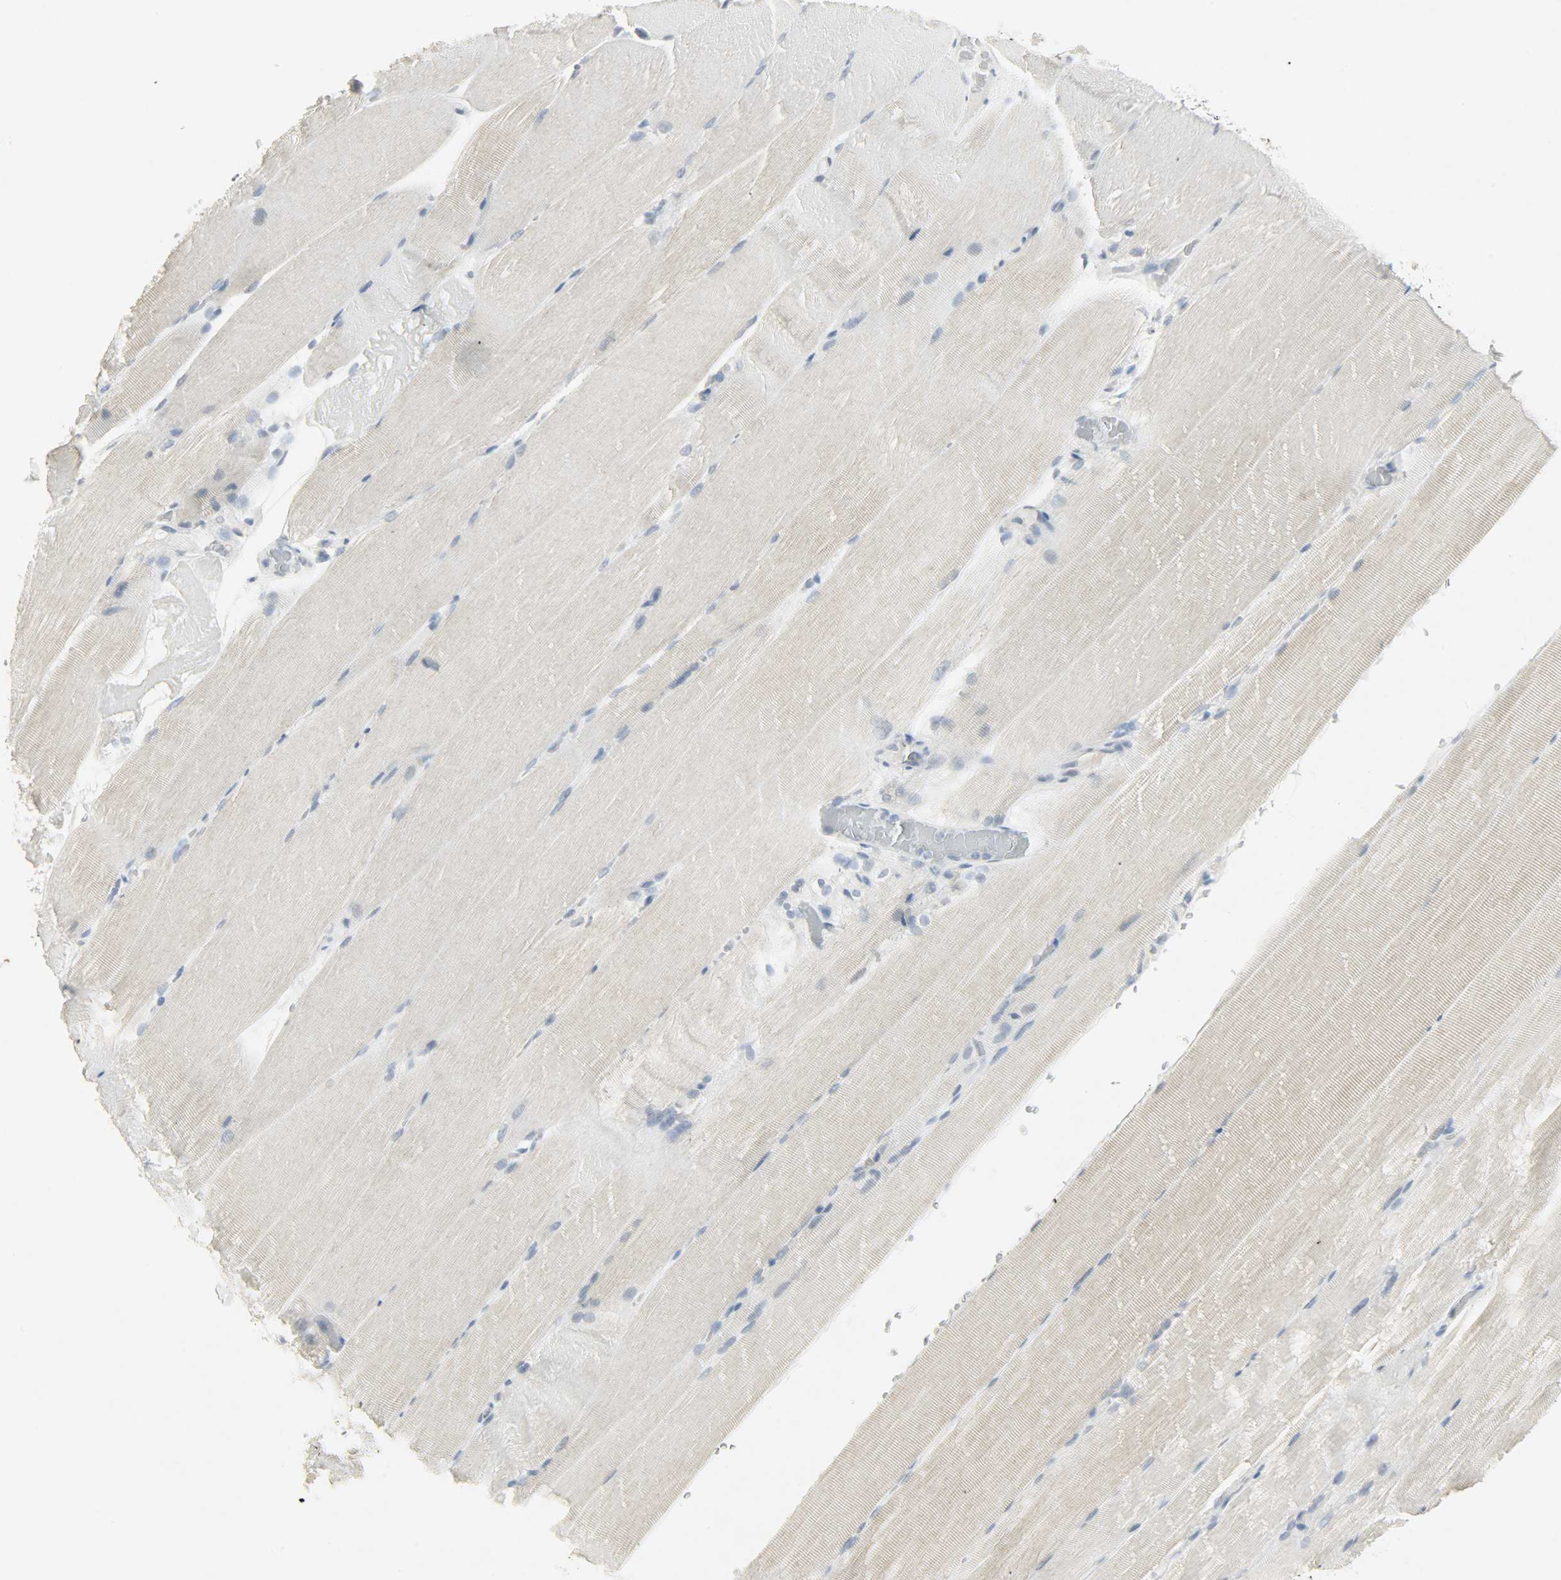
{"staining": {"intensity": "weak", "quantity": "25%-75%", "location": "cytoplasmic/membranous"}, "tissue": "skeletal muscle", "cell_type": "Myocytes", "image_type": "normal", "snomed": [{"axis": "morphology", "description": "Normal tissue, NOS"}, {"axis": "topography", "description": "Skeletal muscle"}, {"axis": "topography", "description": "Parathyroid gland"}], "caption": "Skeletal muscle was stained to show a protein in brown. There is low levels of weak cytoplasmic/membranous positivity in about 25%-75% of myocytes.", "gene": "CAMK4", "patient": {"sex": "female", "age": 37}}